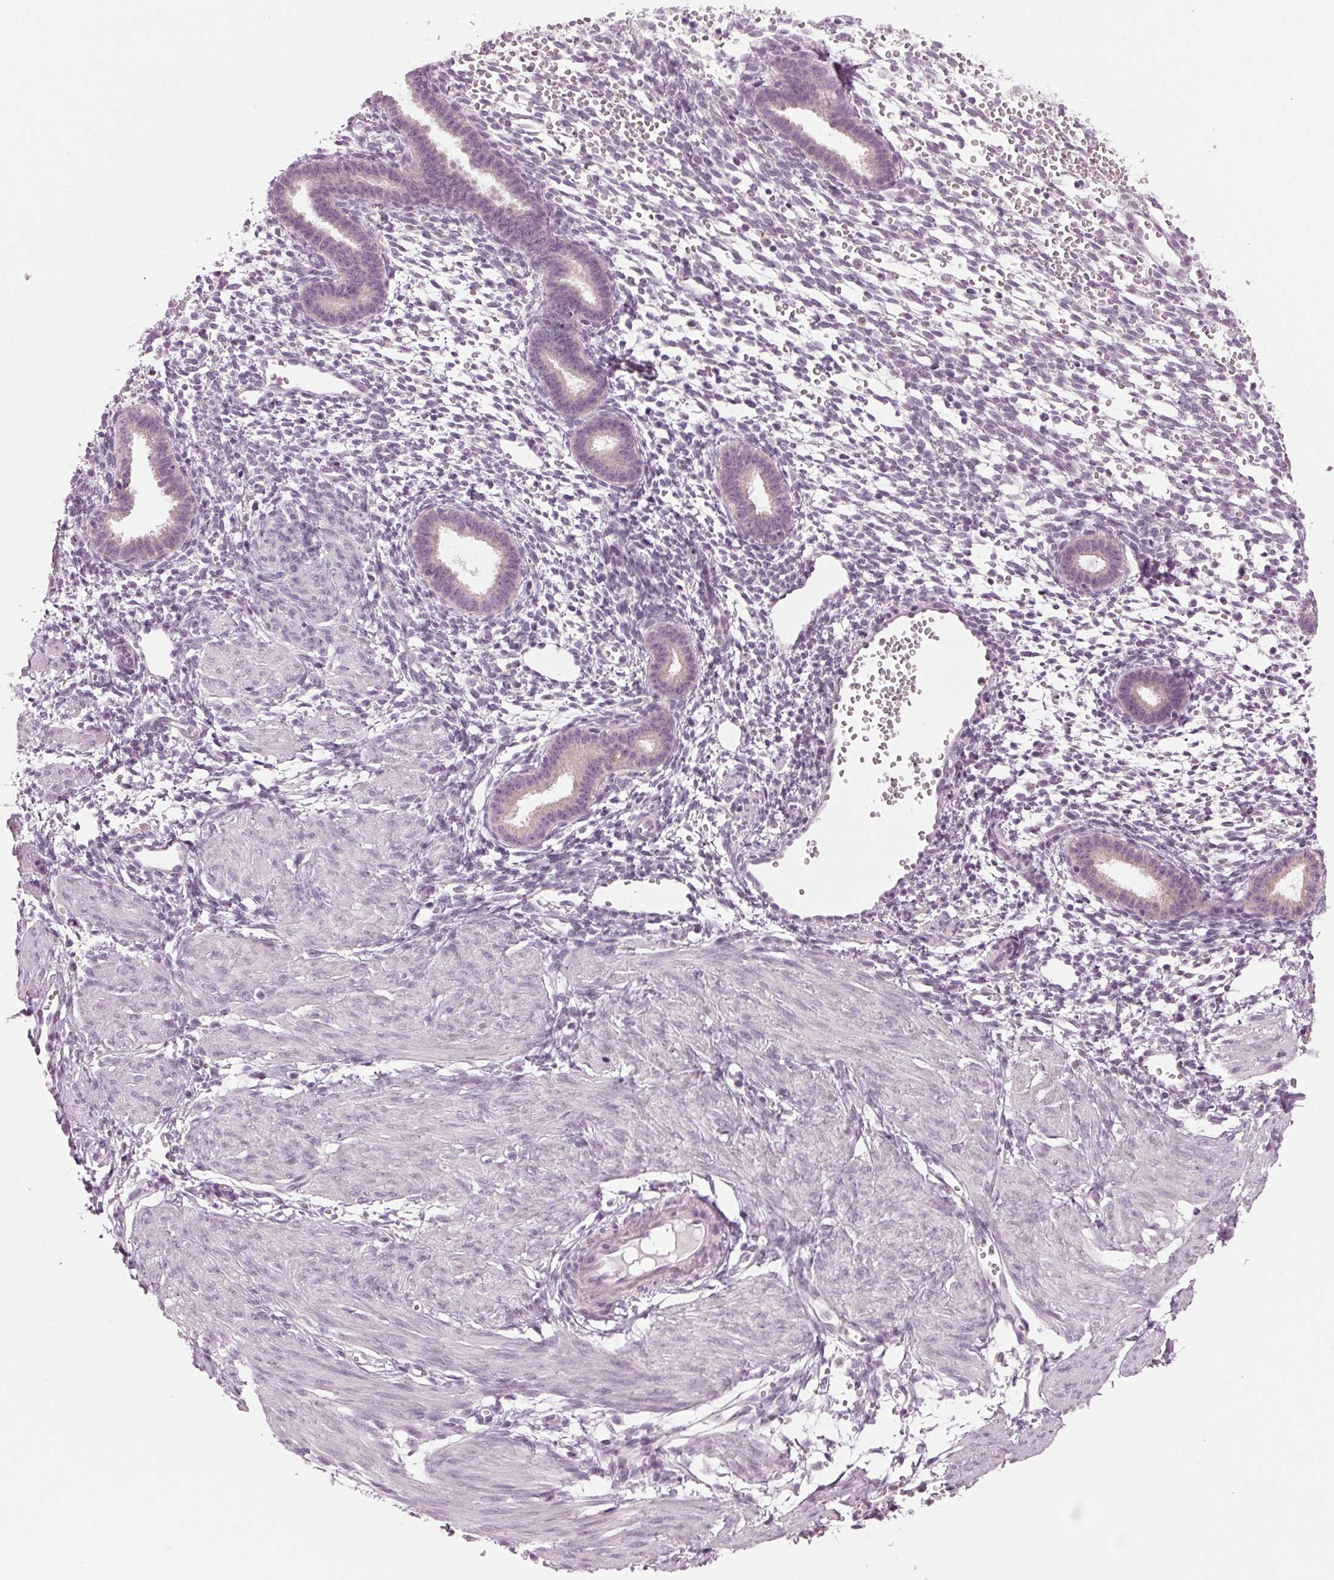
{"staining": {"intensity": "negative", "quantity": "none", "location": "none"}, "tissue": "endometrium", "cell_type": "Cells in endometrial stroma", "image_type": "normal", "snomed": [{"axis": "morphology", "description": "Normal tissue, NOS"}, {"axis": "topography", "description": "Endometrium"}], "caption": "Immunohistochemical staining of normal endometrium reveals no significant staining in cells in endometrial stroma.", "gene": "PRAP1", "patient": {"sex": "female", "age": 36}}